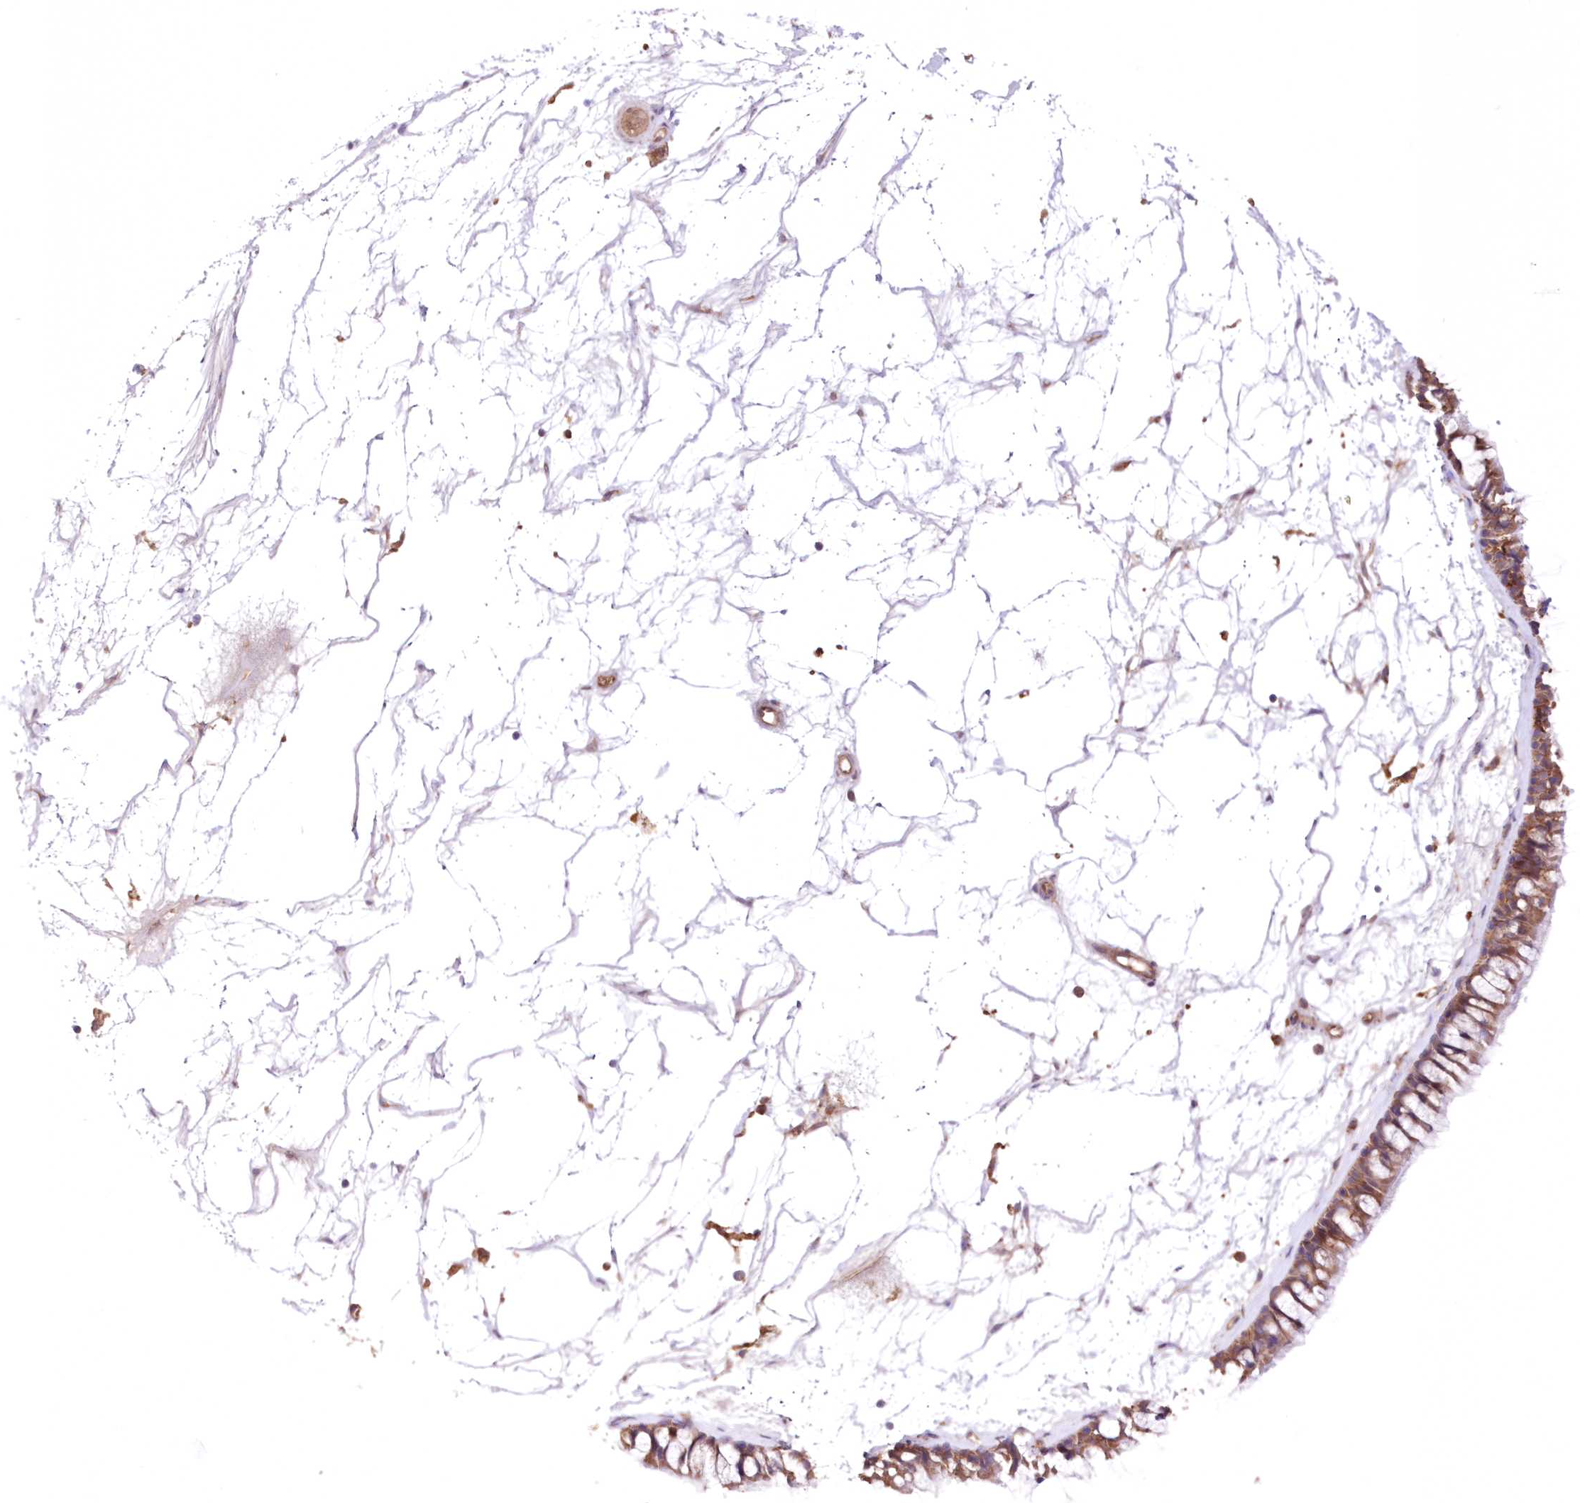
{"staining": {"intensity": "moderate", "quantity": ">75%", "location": "cytoplasmic/membranous"}, "tissue": "nasopharynx", "cell_type": "Respiratory epithelial cells", "image_type": "normal", "snomed": [{"axis": "morphology", "description": "Normal tissue, NOS"}, {"axis": "topography", "description": "Nasopharynx"}], "caption": "This image reveals immunohistochemistry (IHC) staining of normal nasopharynx, with medium moderate cytoplasmic/membranous expression in approximately >75% of respiratory epithelial cells.", "gene": "FCHO2", "patient": {"sex": "male", "age": 64}}